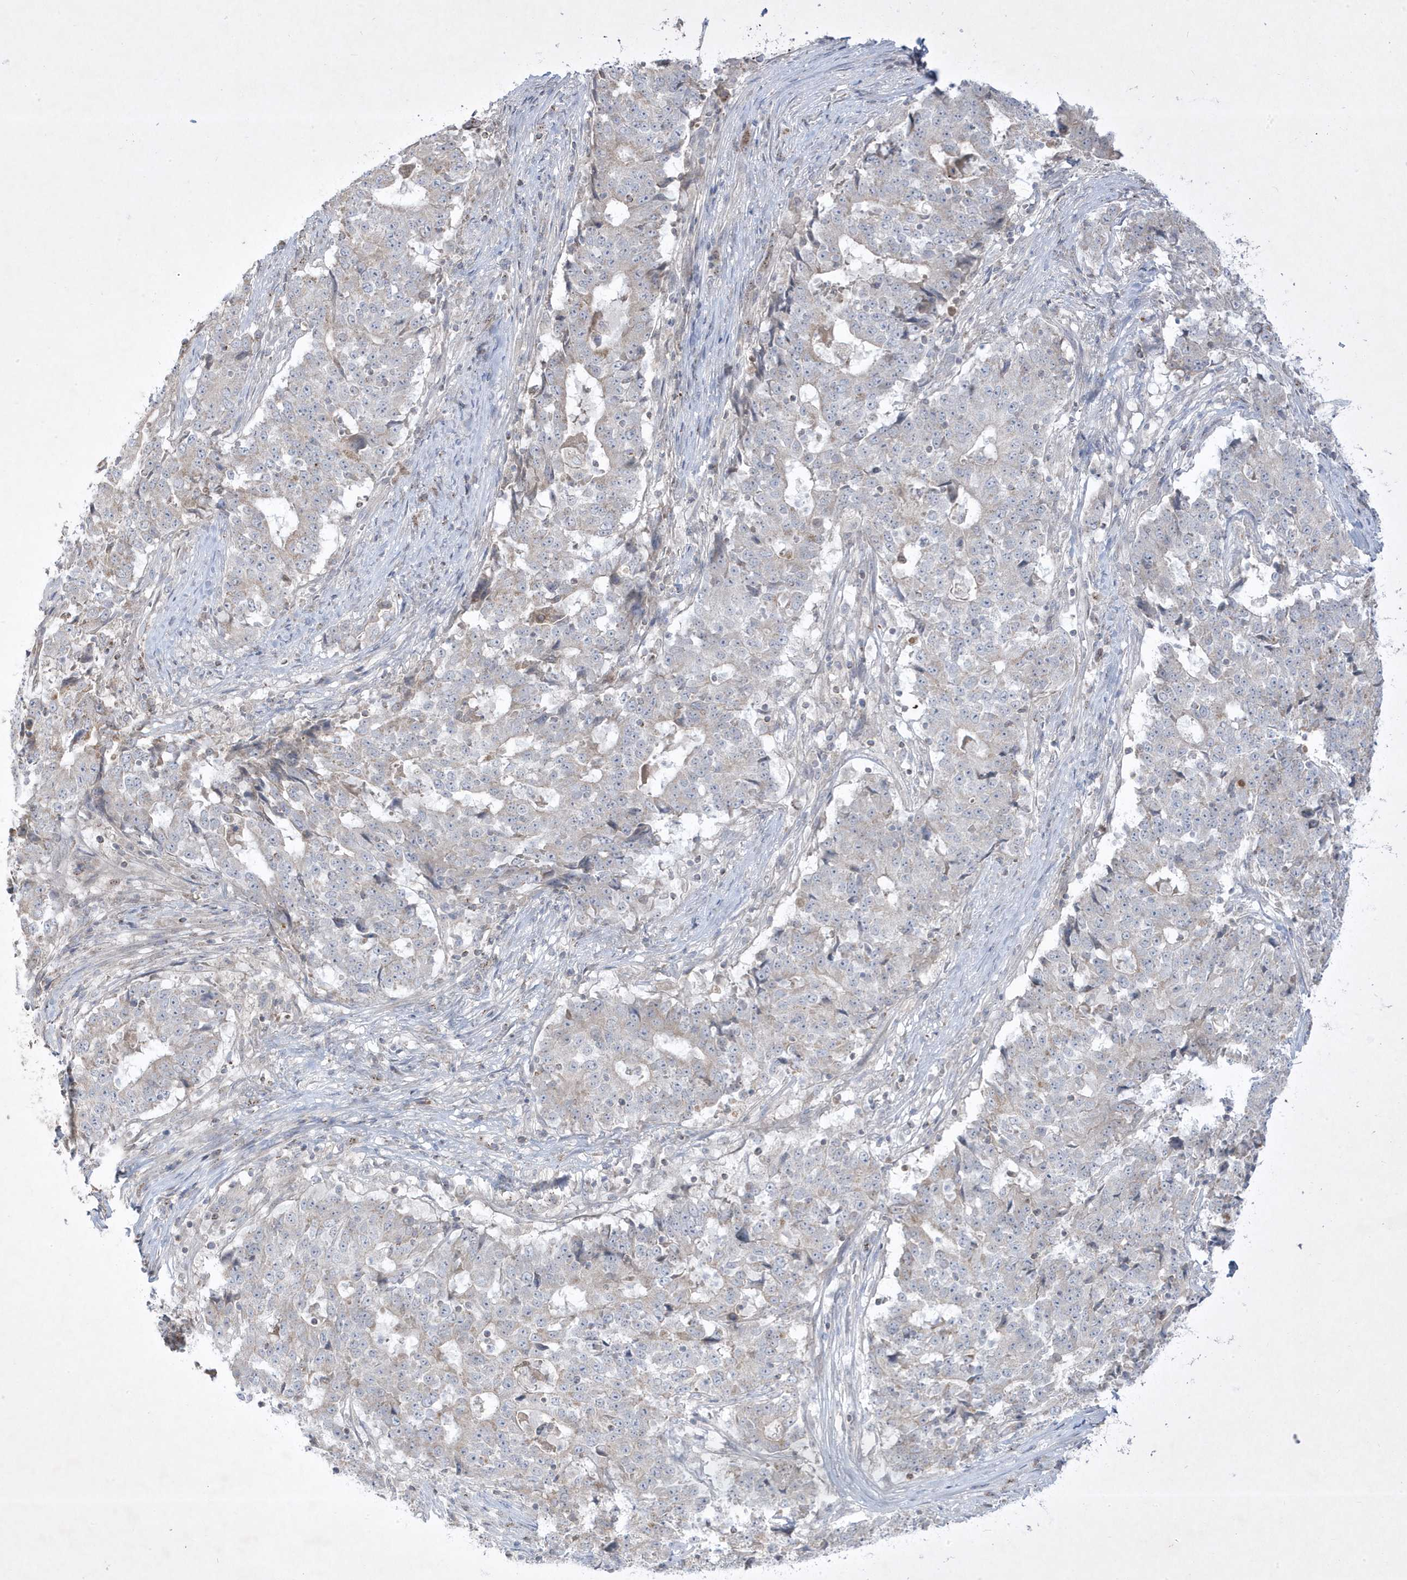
{"staining": {"intensity": "negative", "quantity": "none", "location": "none"}, "tissue": "stomach cancer", "cell_type": "Tumor cells", "image_type": "cancer", "snomed": [{"axis": "morphology", "description": "Adenocarcinoma, NOS"}, {"axis": "topography", "description": "Stomach"}], "caption": "A micrograph of human stomach adenocarcinoma is negative for staining in tumor cells.", "gene": "ADAMTSL3", "patient": {"sex": "male", "age": 59}}